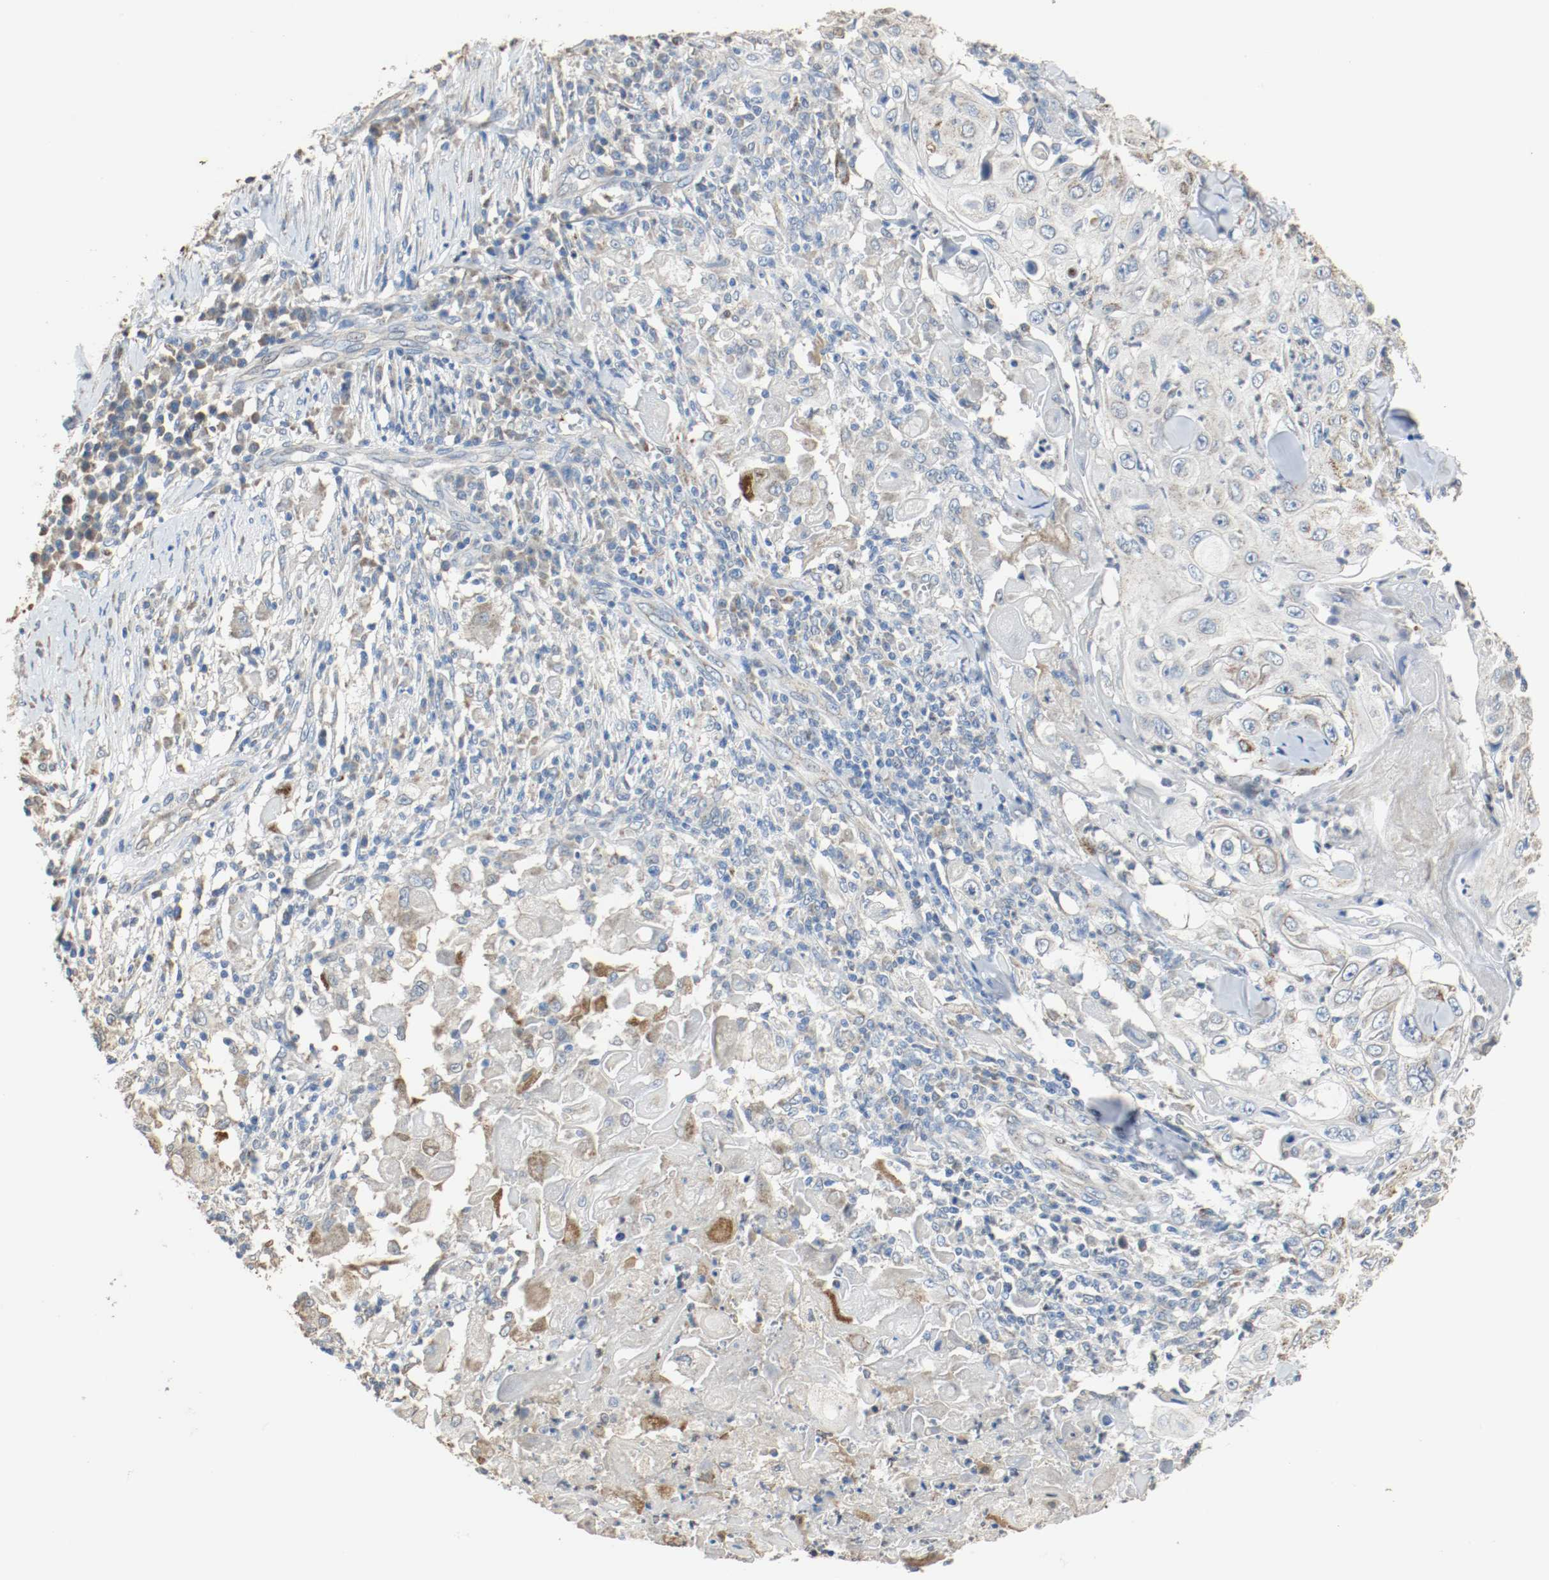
{"staining": {"intensity": "moderate", "quantity": "25%-75%", "location": "cytoplasmic/membranous"}, "tissue": "skin cancer", "cell_type": "Tumor cells", "image_type": "cancer", "snomed": [{"axis": "morphology", "description": "Squamous cell carcinoma, NOS"}, {"axis": "topography", "description": "Skin"}], "caption": "High-magnification brightfield microscopy of squamous cell carcinoma (skin) stained with DAB (brown) and counterstained with hematoxylin (blue). tumor cells exhibit moderate cytoplasmic/membranous staining is seen in approximately25%-75% of cells.", "gene": "ALDH4A1", "patient": {"sex": "male", "age": 86}}